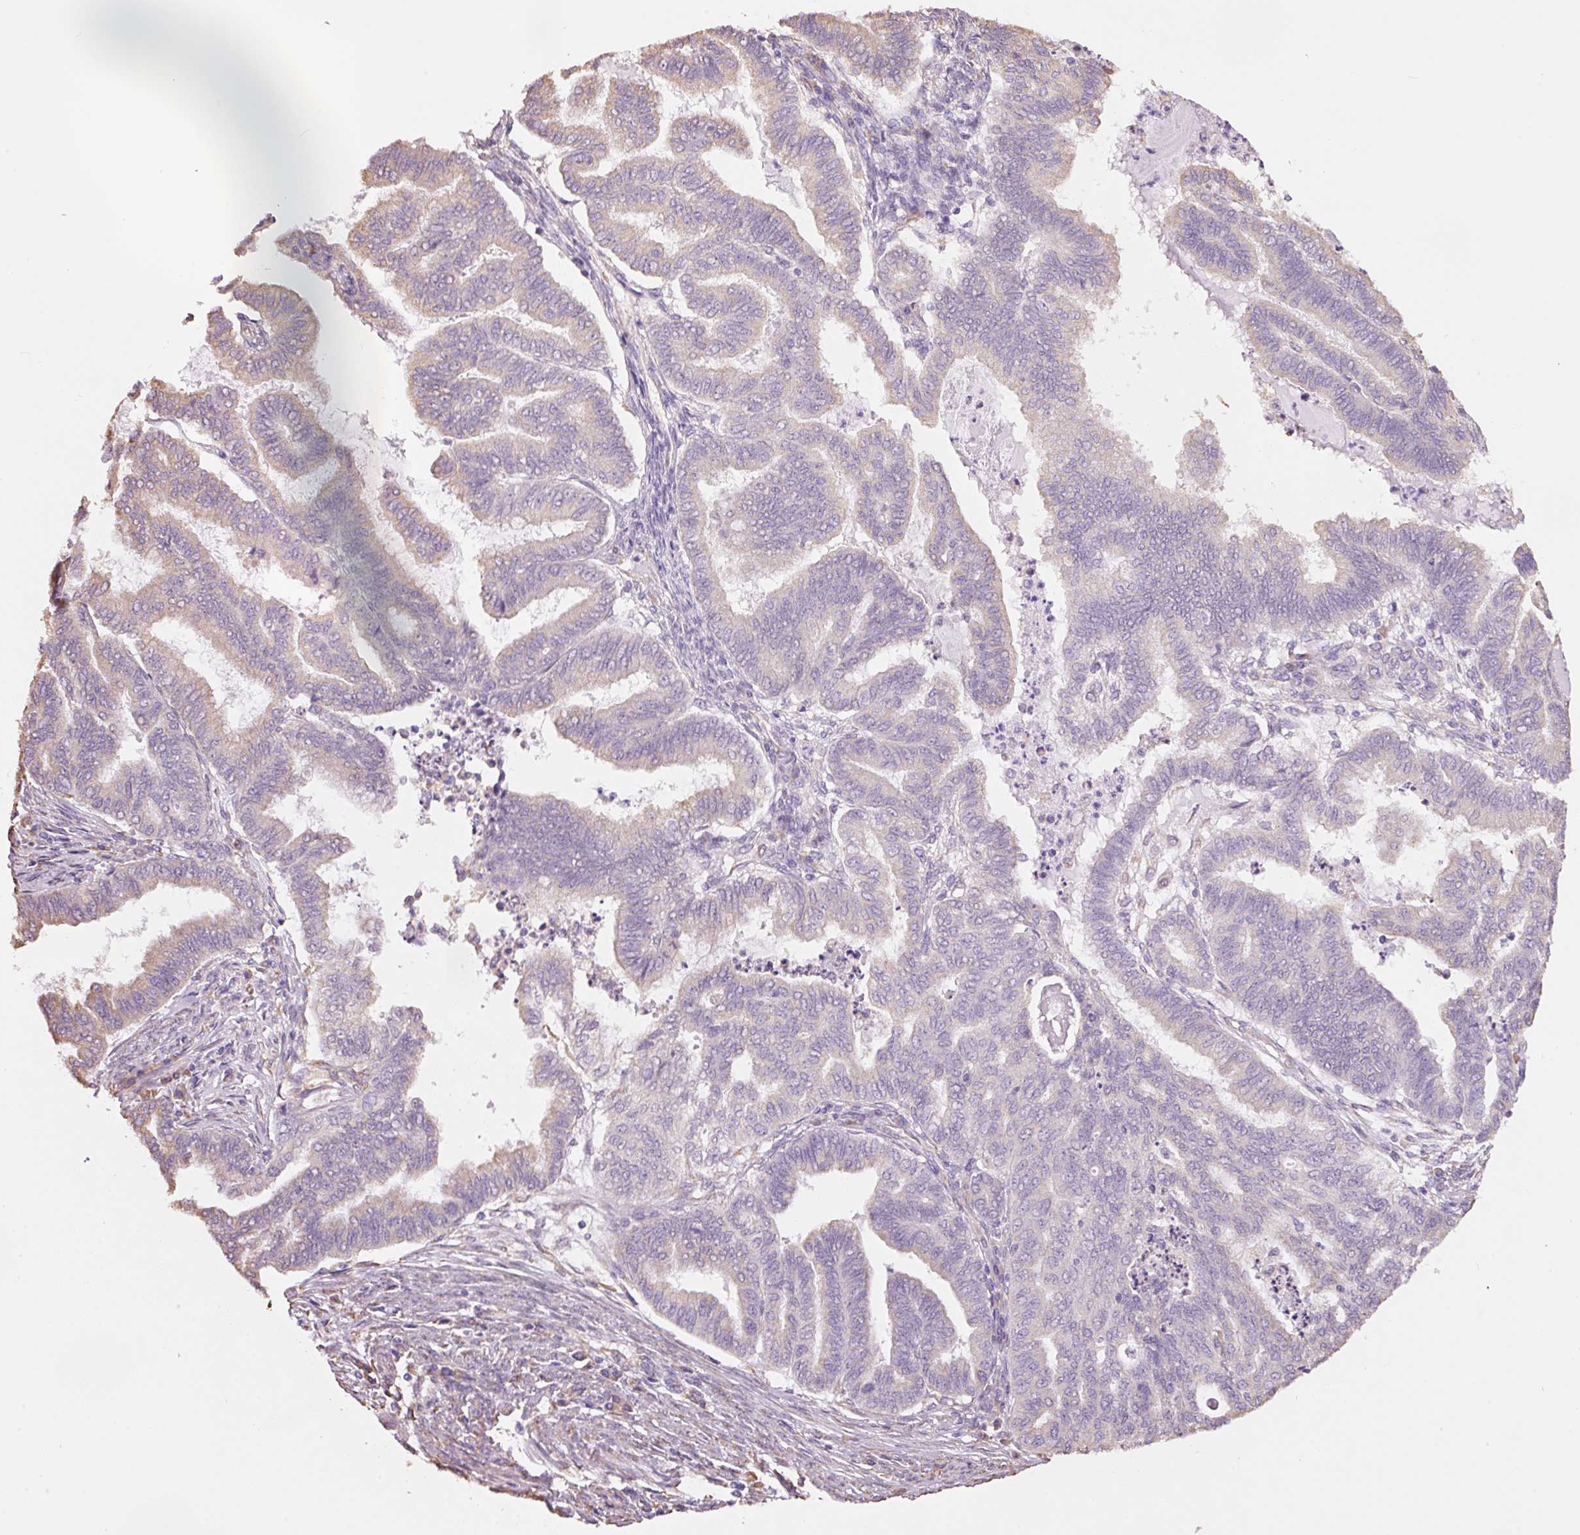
{"staining": {"intensity": "weak", "quantity": "<25%", "location": "cytoplasmic/membranous"}, "tissue": "endometrial cancer", "cell_type": "Tumor cells", "image_type": "cancer", "snomed": [{"axis": "morphology", "description": "Adenocarcinoma, NOS"}, {"axis": "topography", "description": "Endometrium"}], "caption": "Endometrial adenocarcinoma stained for a protein using immunohistochemistry (IHC) displays no expression tumor cells.", "gene": "GCG", "patient": {"sex": "female", "age": 79}}